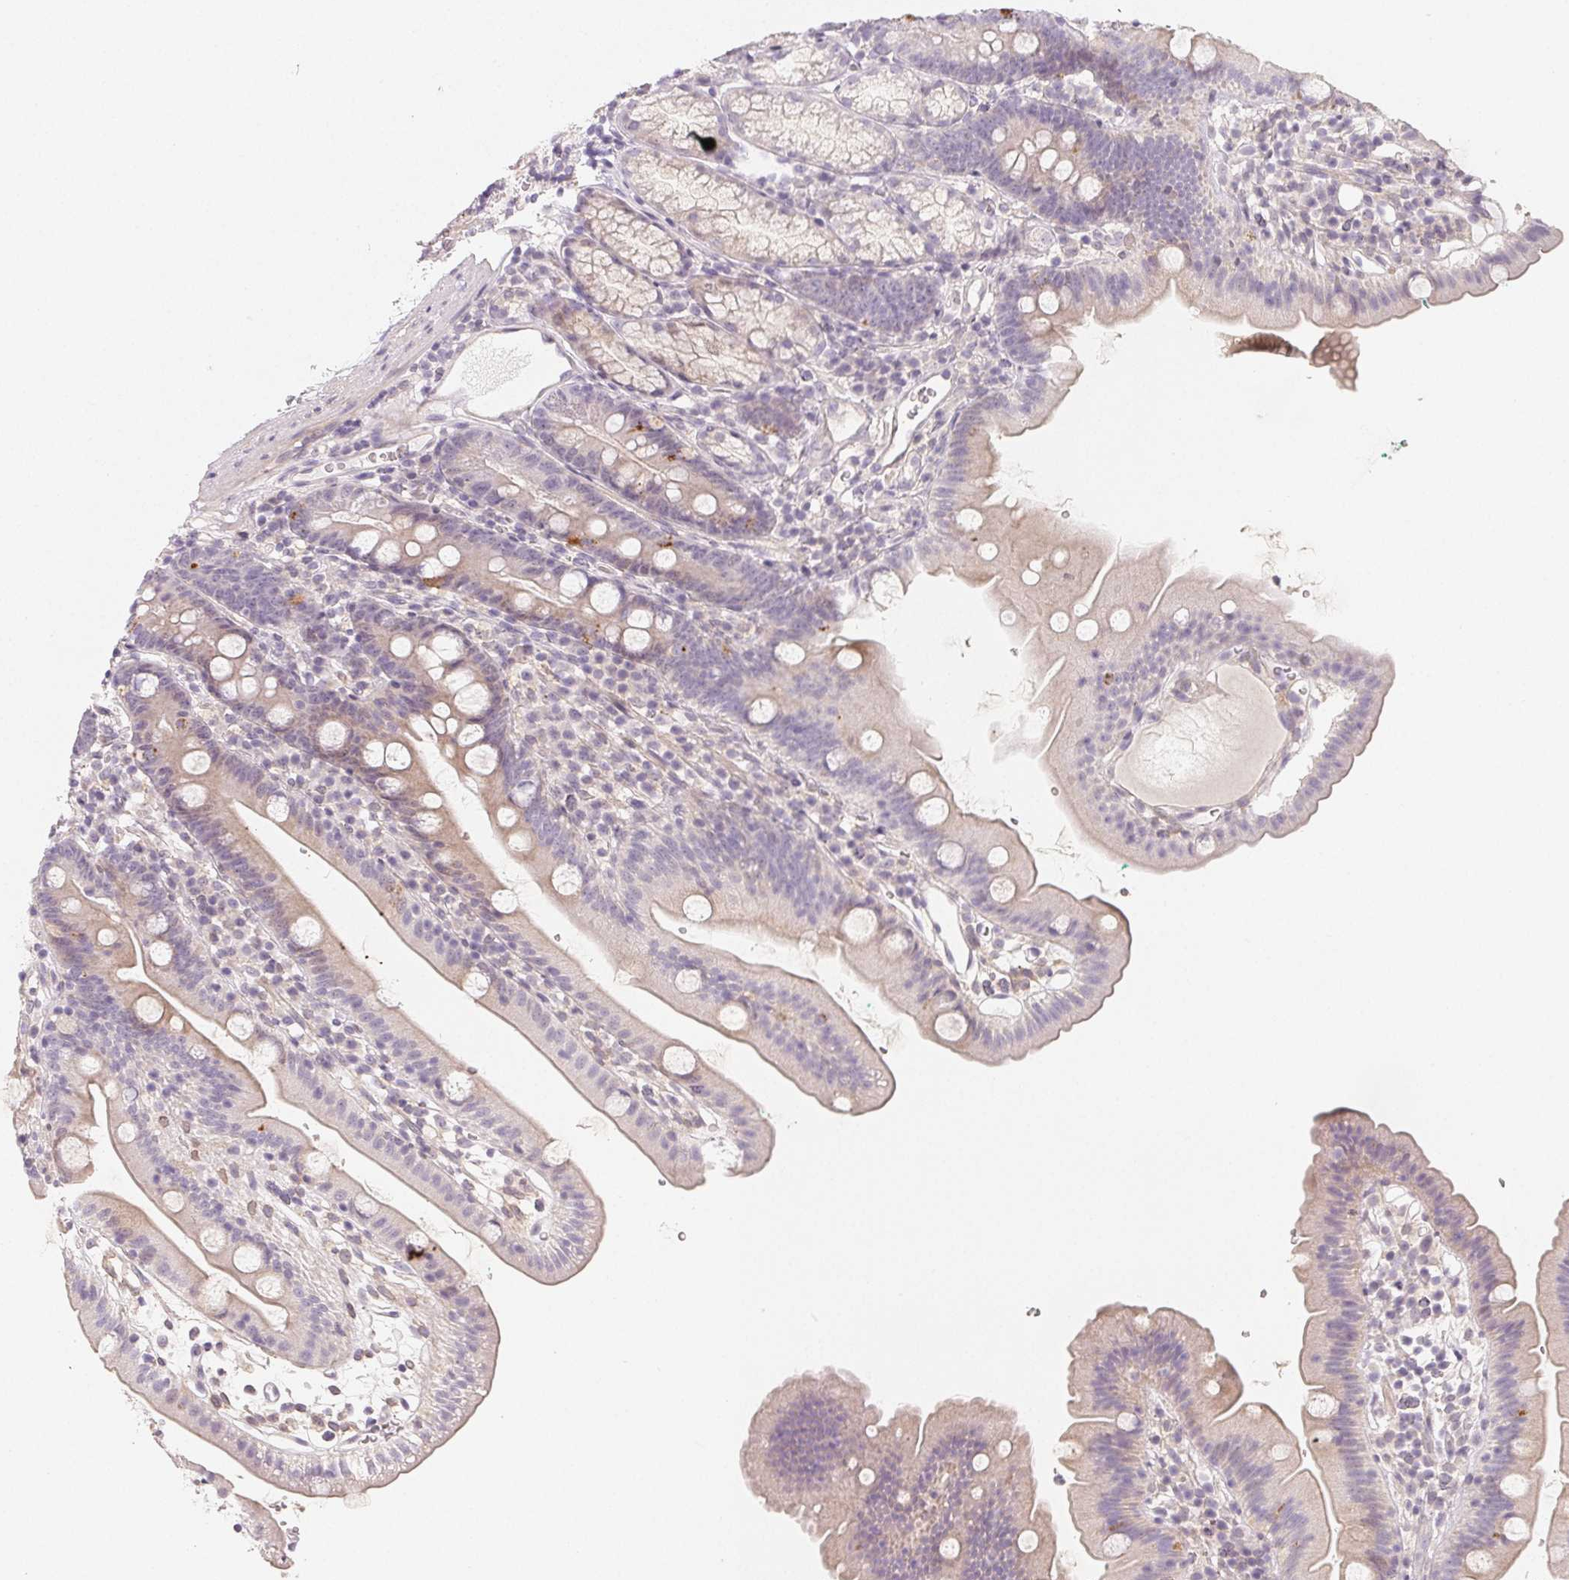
{"staining": {"intensity": "weak", "quantity": "25%-75%", "location": "cytoplasmic/membranous"}, "tissue": "duodenum", "cell_type": "Glandular cells", "image_type": "normal", "snomed": [{"axis": "morphology", "description": "Normal tissue, NOS"}, {"axis": "topography", "description": "Duodenum"}], "caption": "This is an image of IHC staining of benign duodenum, which shows weak positivity in the cytoplasmic/membranous of glandular cells.", "gene": "LRRC23", "patient": {"sex": "female", "age": 67}}